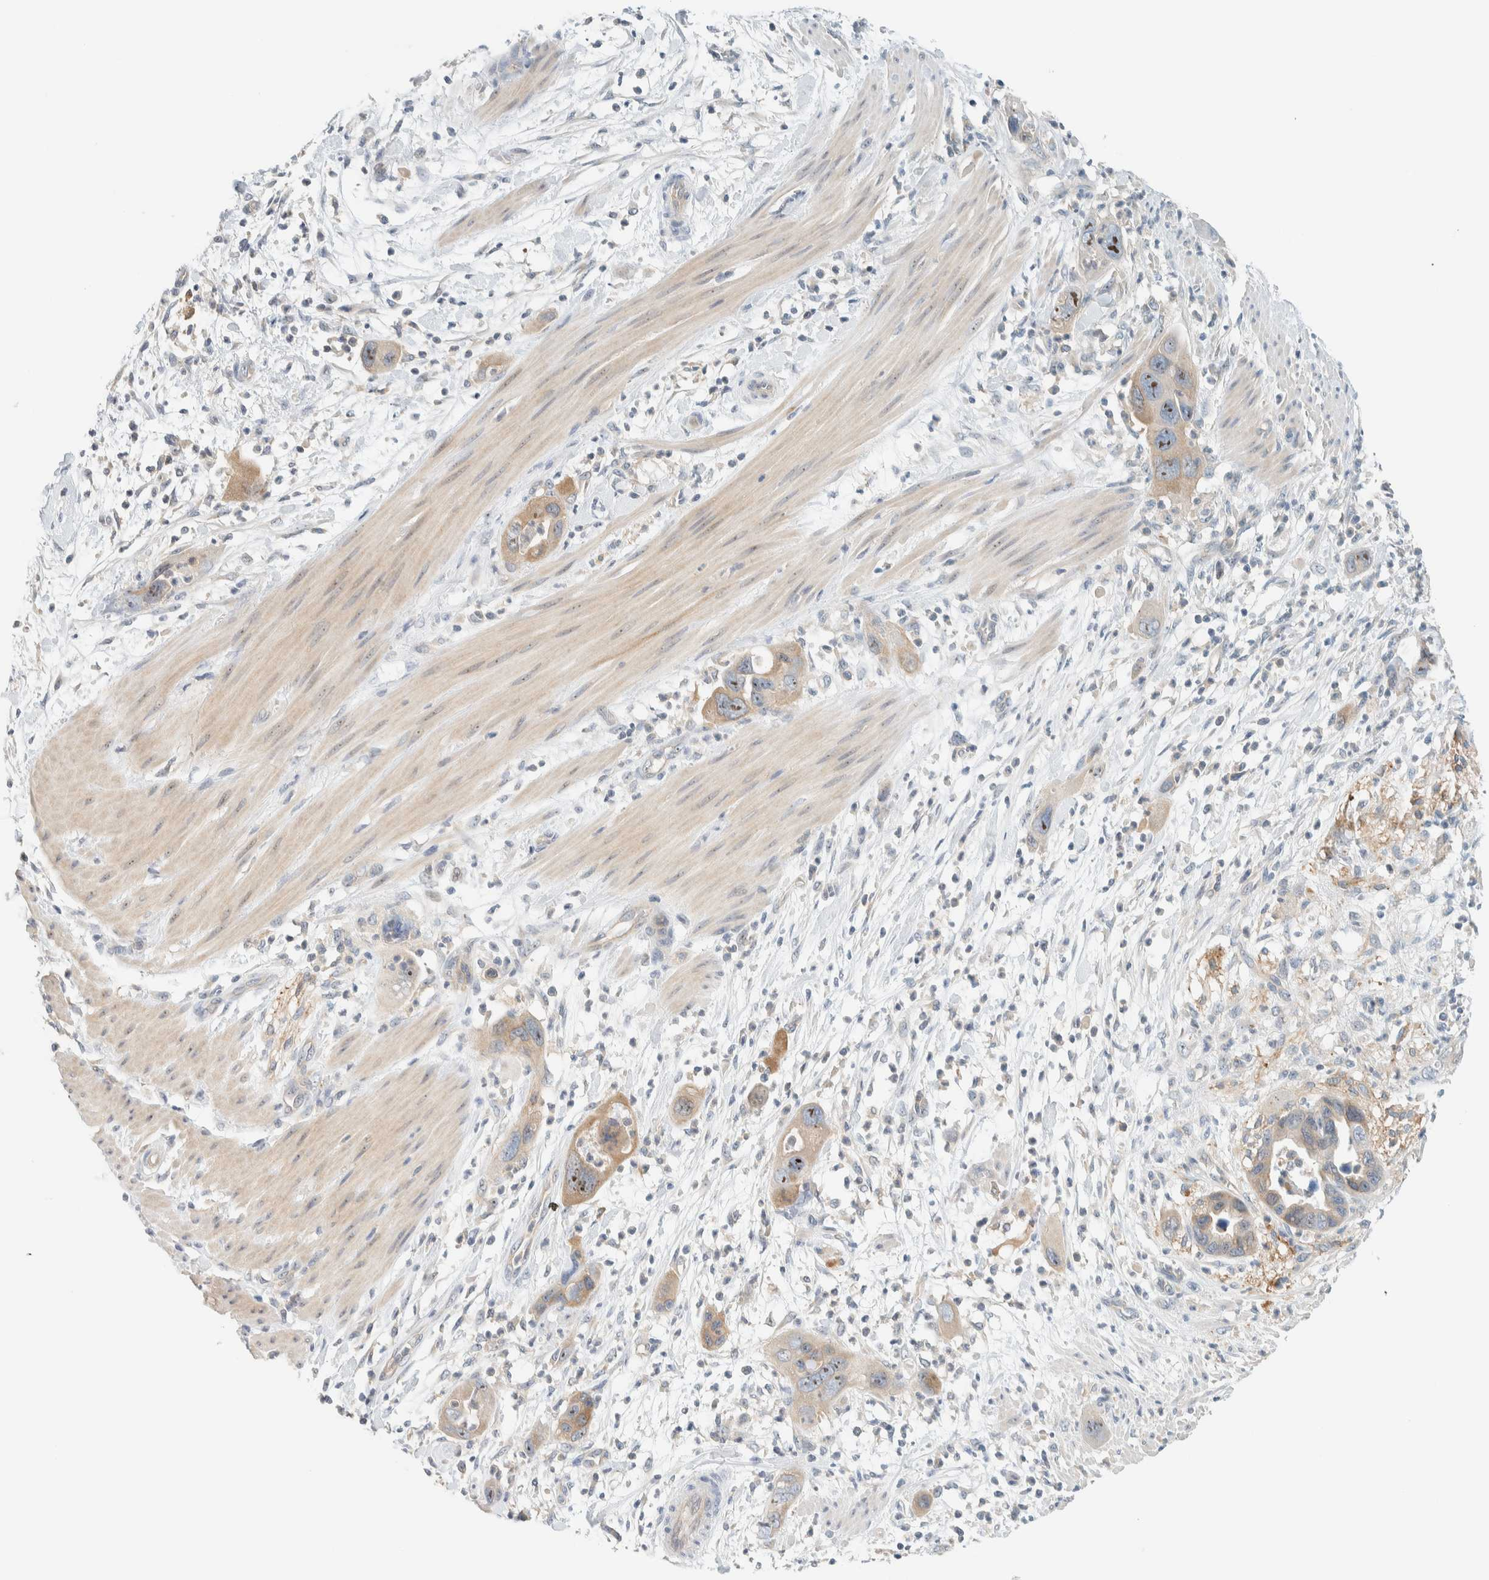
{"staining": {"intensity": "moderate", "quantity": ">75%", "location": "cytoplasmic/membranous,nuclear"}, "tissue": "pancreatic cancer", "cell_type": "Tumor cells", "image_type": "cancer", "snomed": [{"axis": "morphology", "description": "Adenocarcinoma, NOS"}, {"axis": "topography", "description": "Pancreas"}], "caption": "Moderate cytoplasmic/membranous and nuclear staining for a protein is appreciated in approximately >75% of tumor cells of pancreatic cancer using immunohistochemistry (IHC).", "gene": "NDE1", "patient": {"sex": "female", "age": 71}}